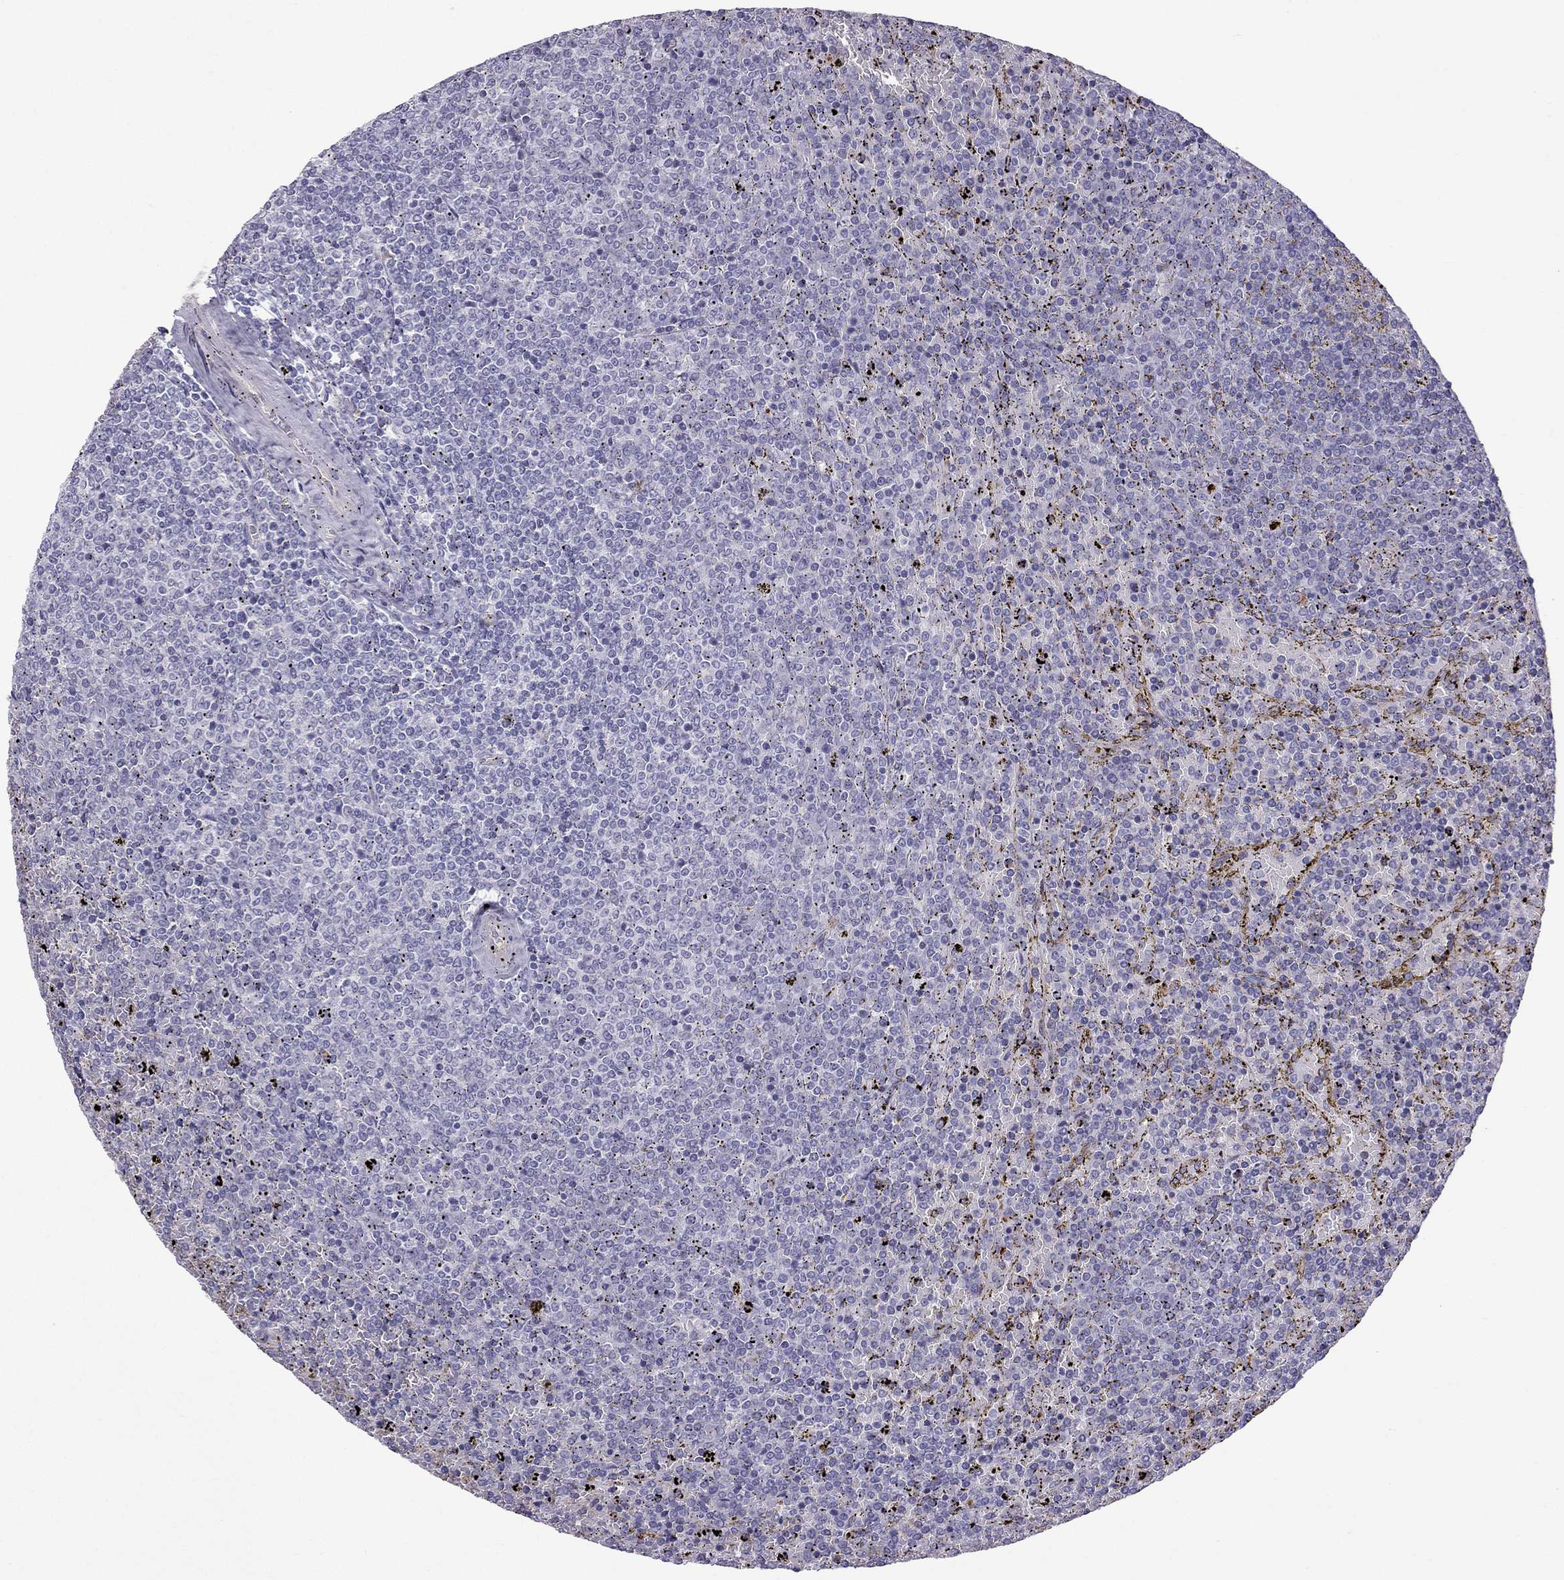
{"staining": {"intensity": "negative", "quantity": "none", "location": "none"}, "tissue": "lymphoma", "cell_type": "Tumor cells", "image_type": "cancer", "snomed": [{"axis": "morphology", "description": "Malignant lymphoma, non-Hodgkin's type, Low grade"}, {"axis": "topography", "description": "Spleen"}], "caption": "Tumor cells show no significant protein staining in lymphoma.", "gene": "STOML3", "patient": {"sex": "female", "age": 77}}